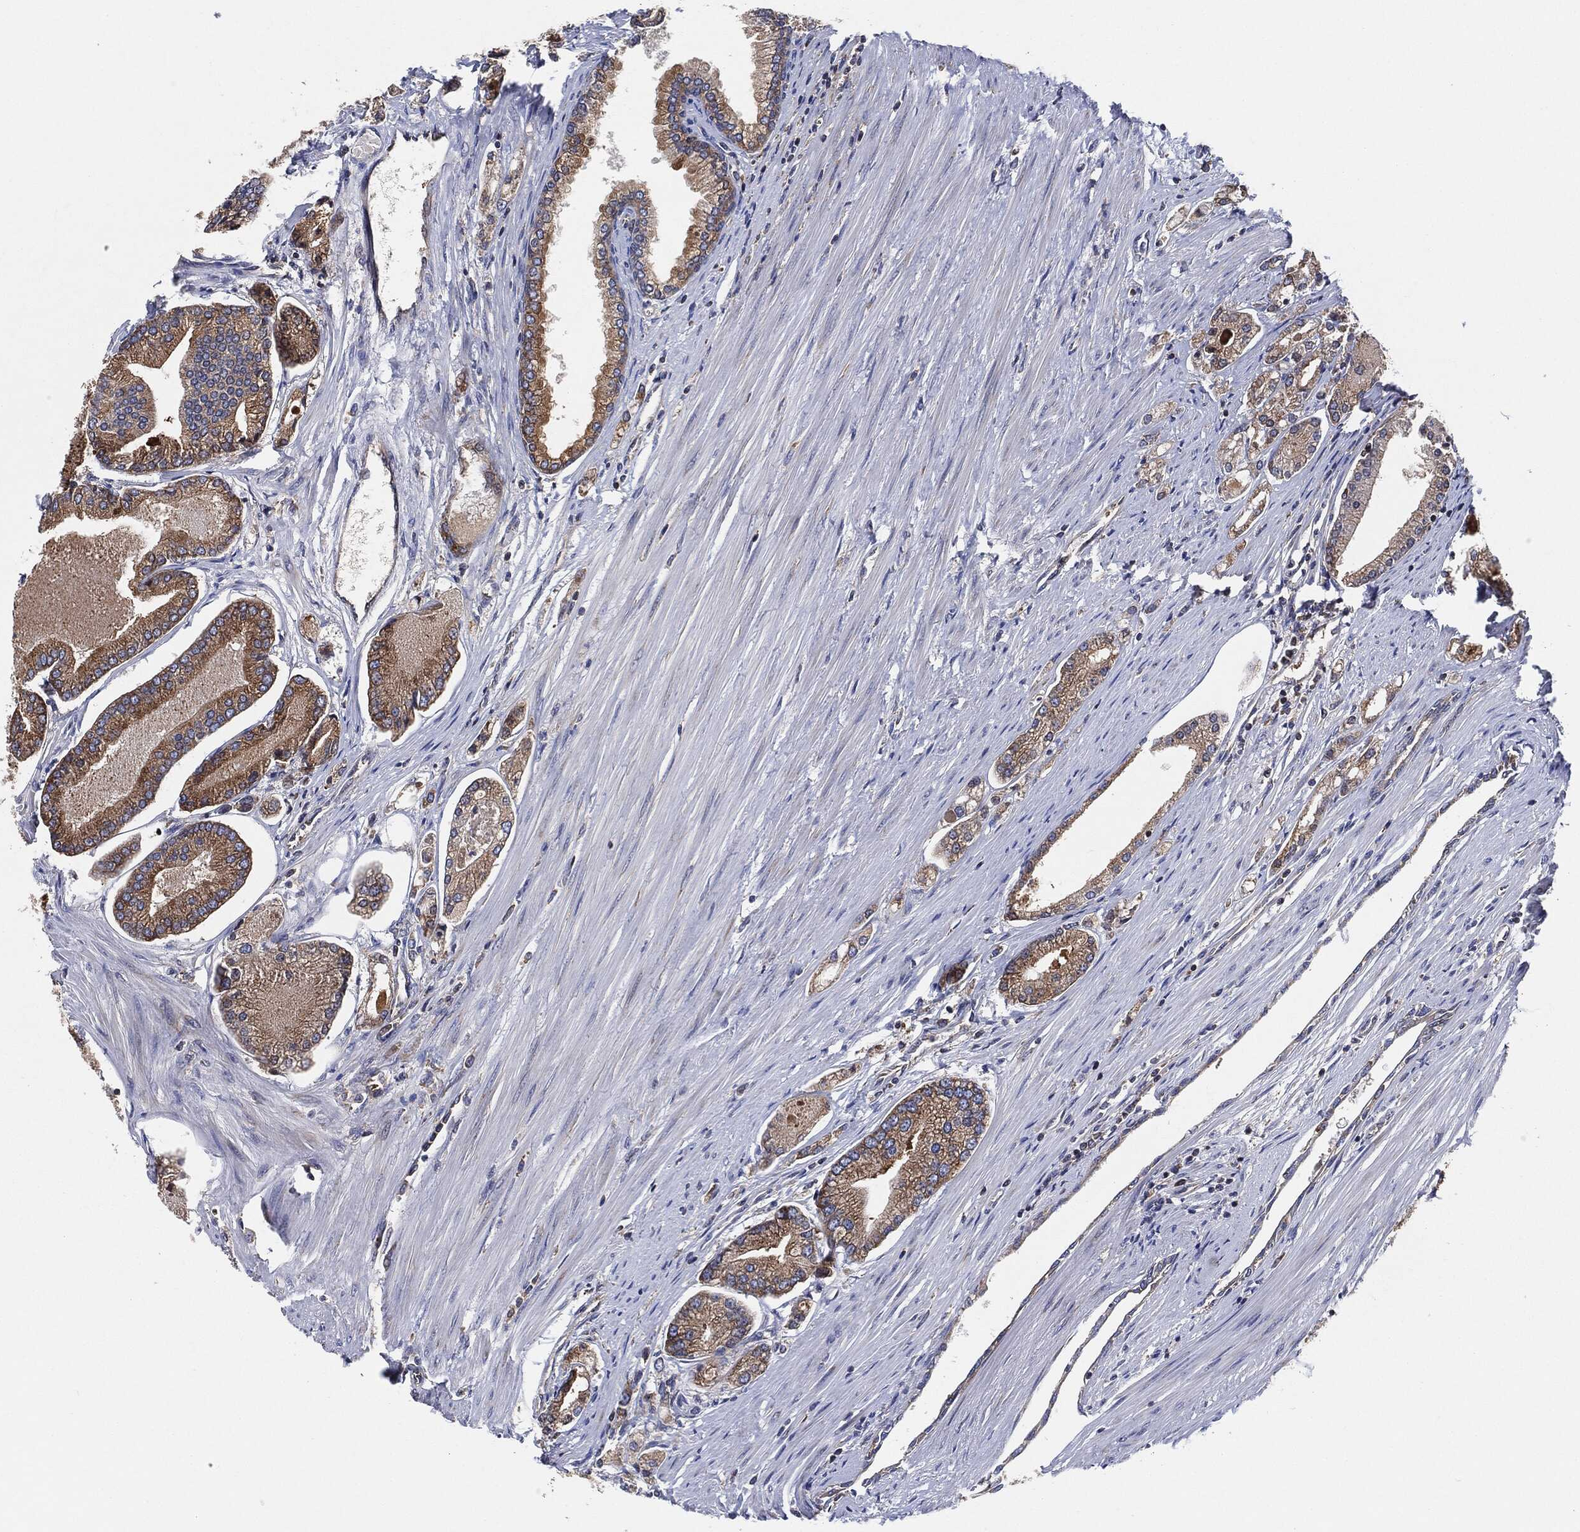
{"staining": {"intensity": "weak", "quantity": ">75%", "location": "cytoplasmic/membranous"}, "tissue": "prostate cancer", "cell_type": "Tumor cells", "image_type": "cancer", "snomed": [{"axis": "morphology", "description": "Adenocarcinoma, Low grade"}, {"axis": "topography", "description": "Prostate"}], "caption": "Prostate low-grade adenocarcinoma tissue exhibits weak cytoplasmic/membranous staining in approximately >75% of tumor cells", "gene": "EIF2S2", "patient": {"sex": "male", "age": 72}}